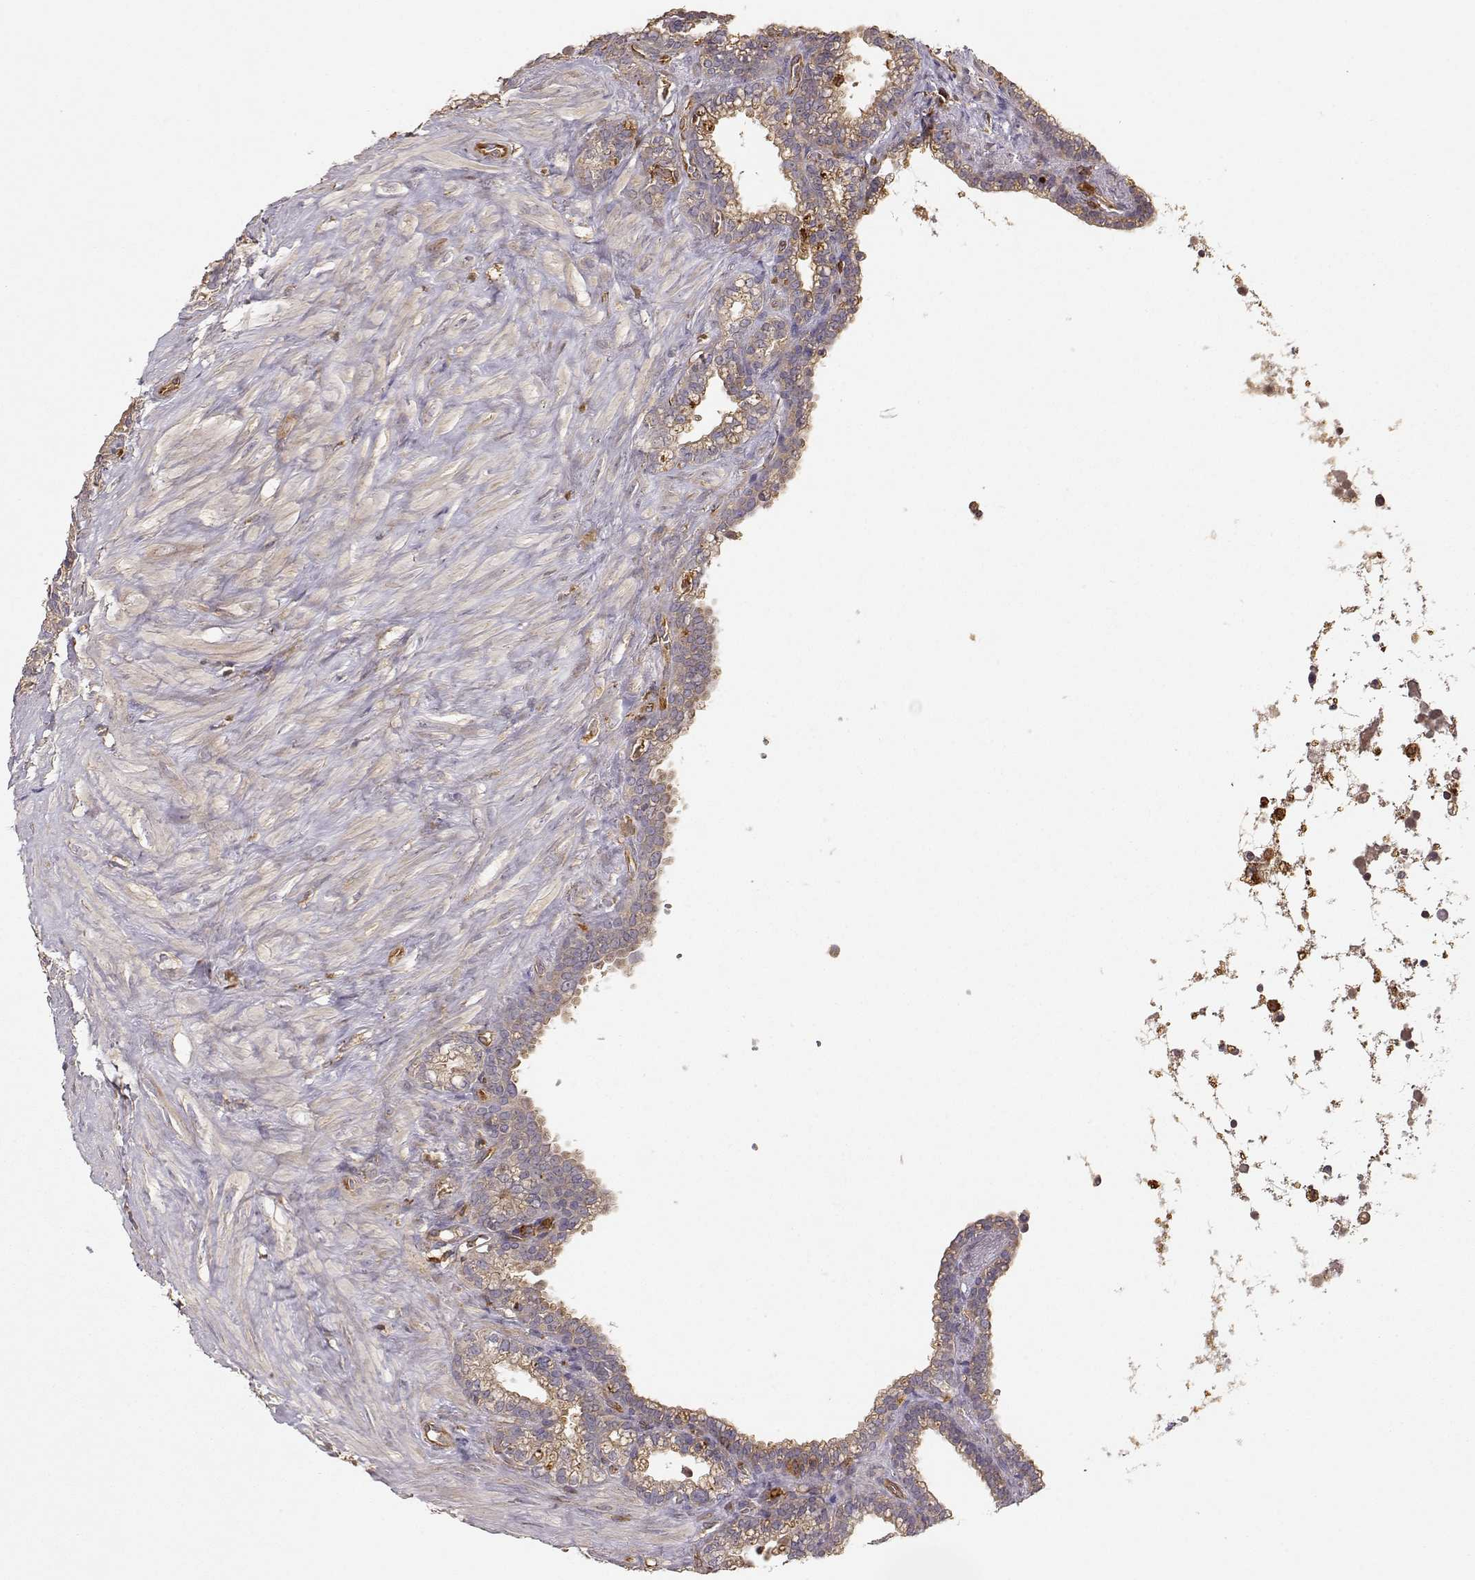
{"staining": {"intensity": "weak", "quantity": ">75%", "location": "cytoplasmic/membranous"}, "tissue": "seminal vesicle", "cell_type": "Glandular cells", "image_type": "normal", "snomed": [{"axis": "morphology", "description": "Normal tissue, NOS"}, {"axis": "morphology", "description": "Urothelial carcinoma, NOS"}, {"axis": "topography", "description": "Urinary bladder"}, {"axis": "topography", "description": "Seminal veicle"}], "caption": "Immunohistochemistry (IHC) histopathology image of benign seminal vesicle stained for a protein (brown), which shows low levels of weak cytoplasmic/membranous positivity in approximately >75% of glandular cells.", "gene": "ARHGEF2", "patient": {"sex": "male", "age": 76}}